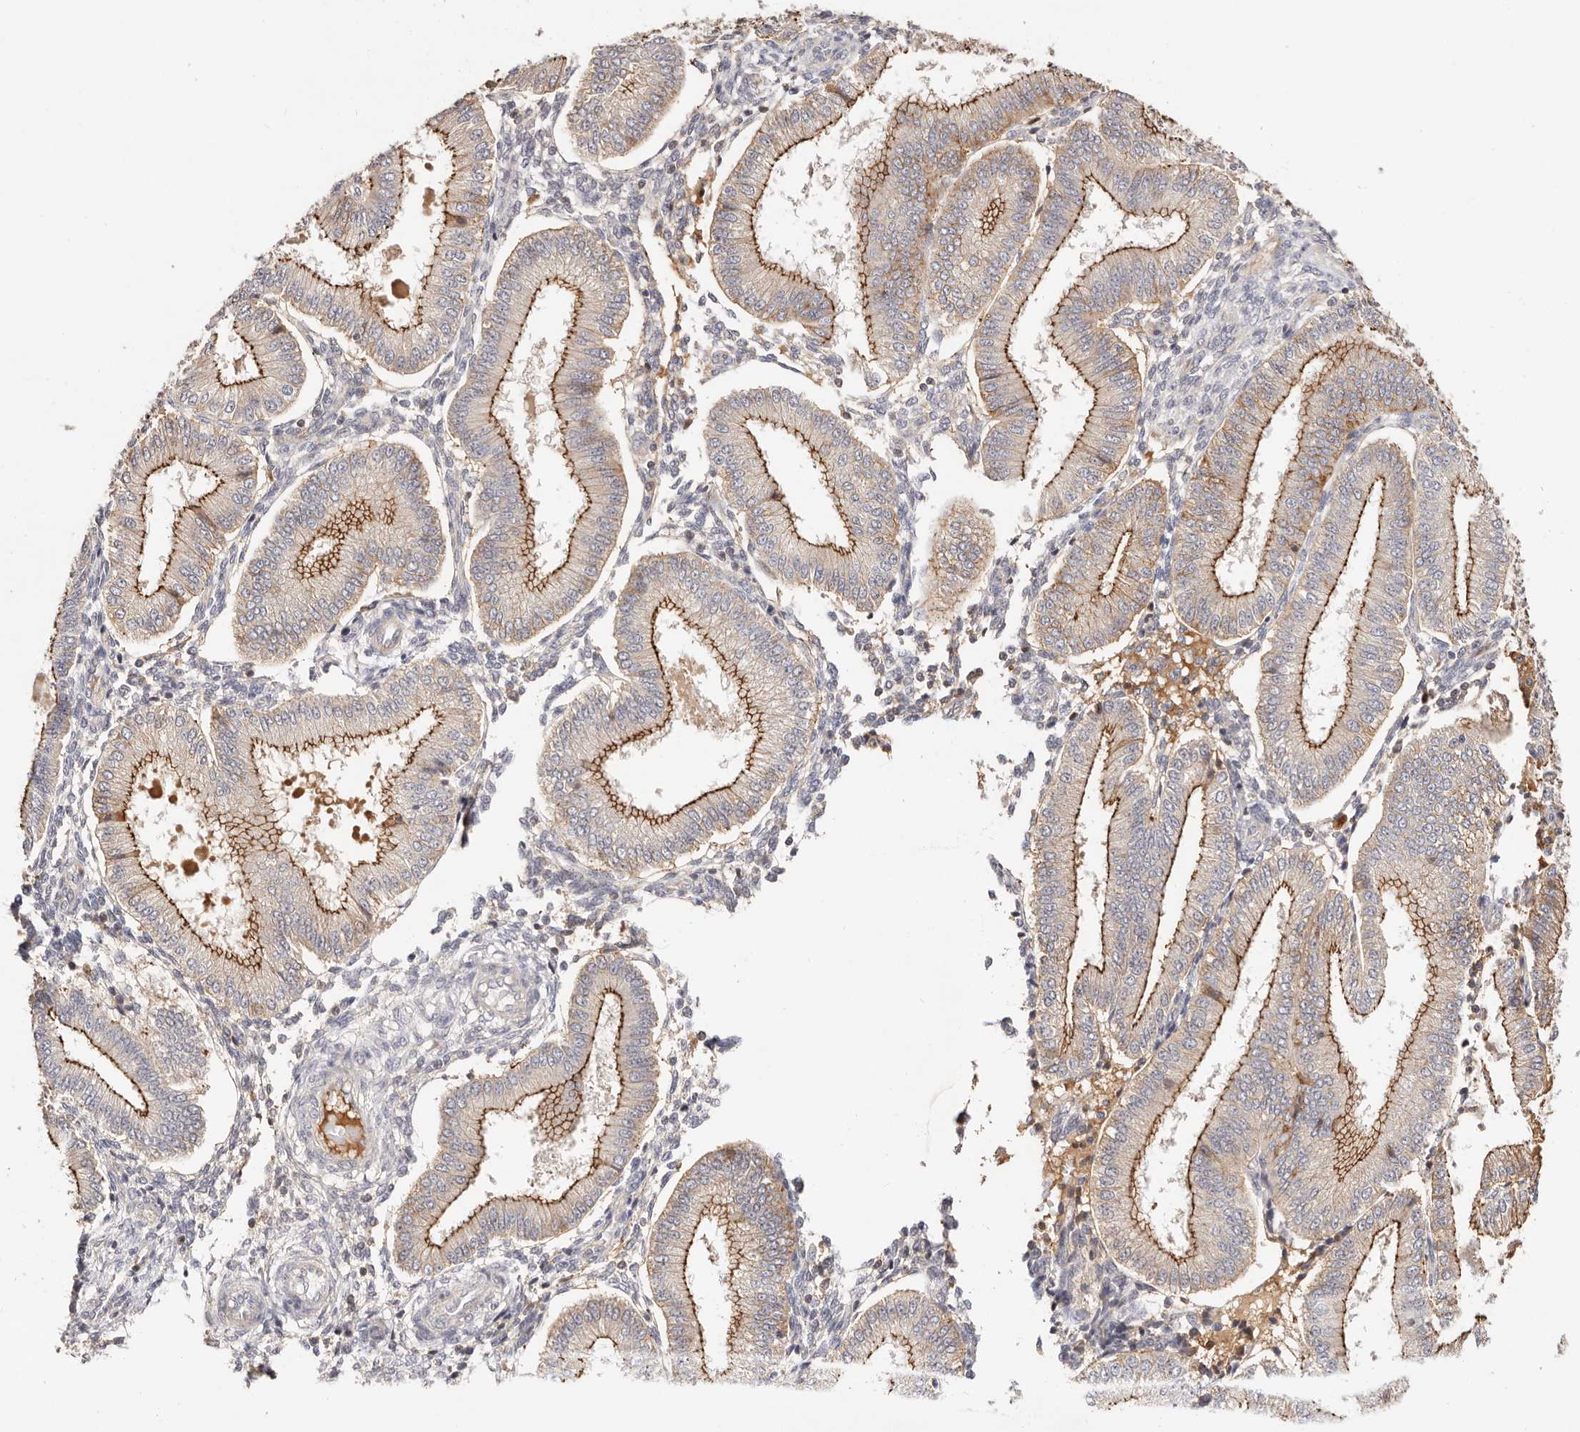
{"staining": {"intensity": "negative", "quantity": "none", "location": "none"}, "tissue": "endometrium", "cell_type": "Cells in endometrial stroma", "image_type": "normal", "snomed": [{"axis": "morphology", "description": "Normal tissue, NOS"}, {"axis": "topography", "description": "Endometrium"}], "caption": "Unremarkable endometrium was stained to show a protein in brown. There is no significant positivity in cells in endometrial stroma. Brightfield microscopy of immunohistochemistry (IHC) stained with DAB (3,3'-diaminobenzidine) (brown) and hematoxylin (blue), captured at high magnification.", "gene": "CXADR", "patient": {"sex": "female", "age": 39}}